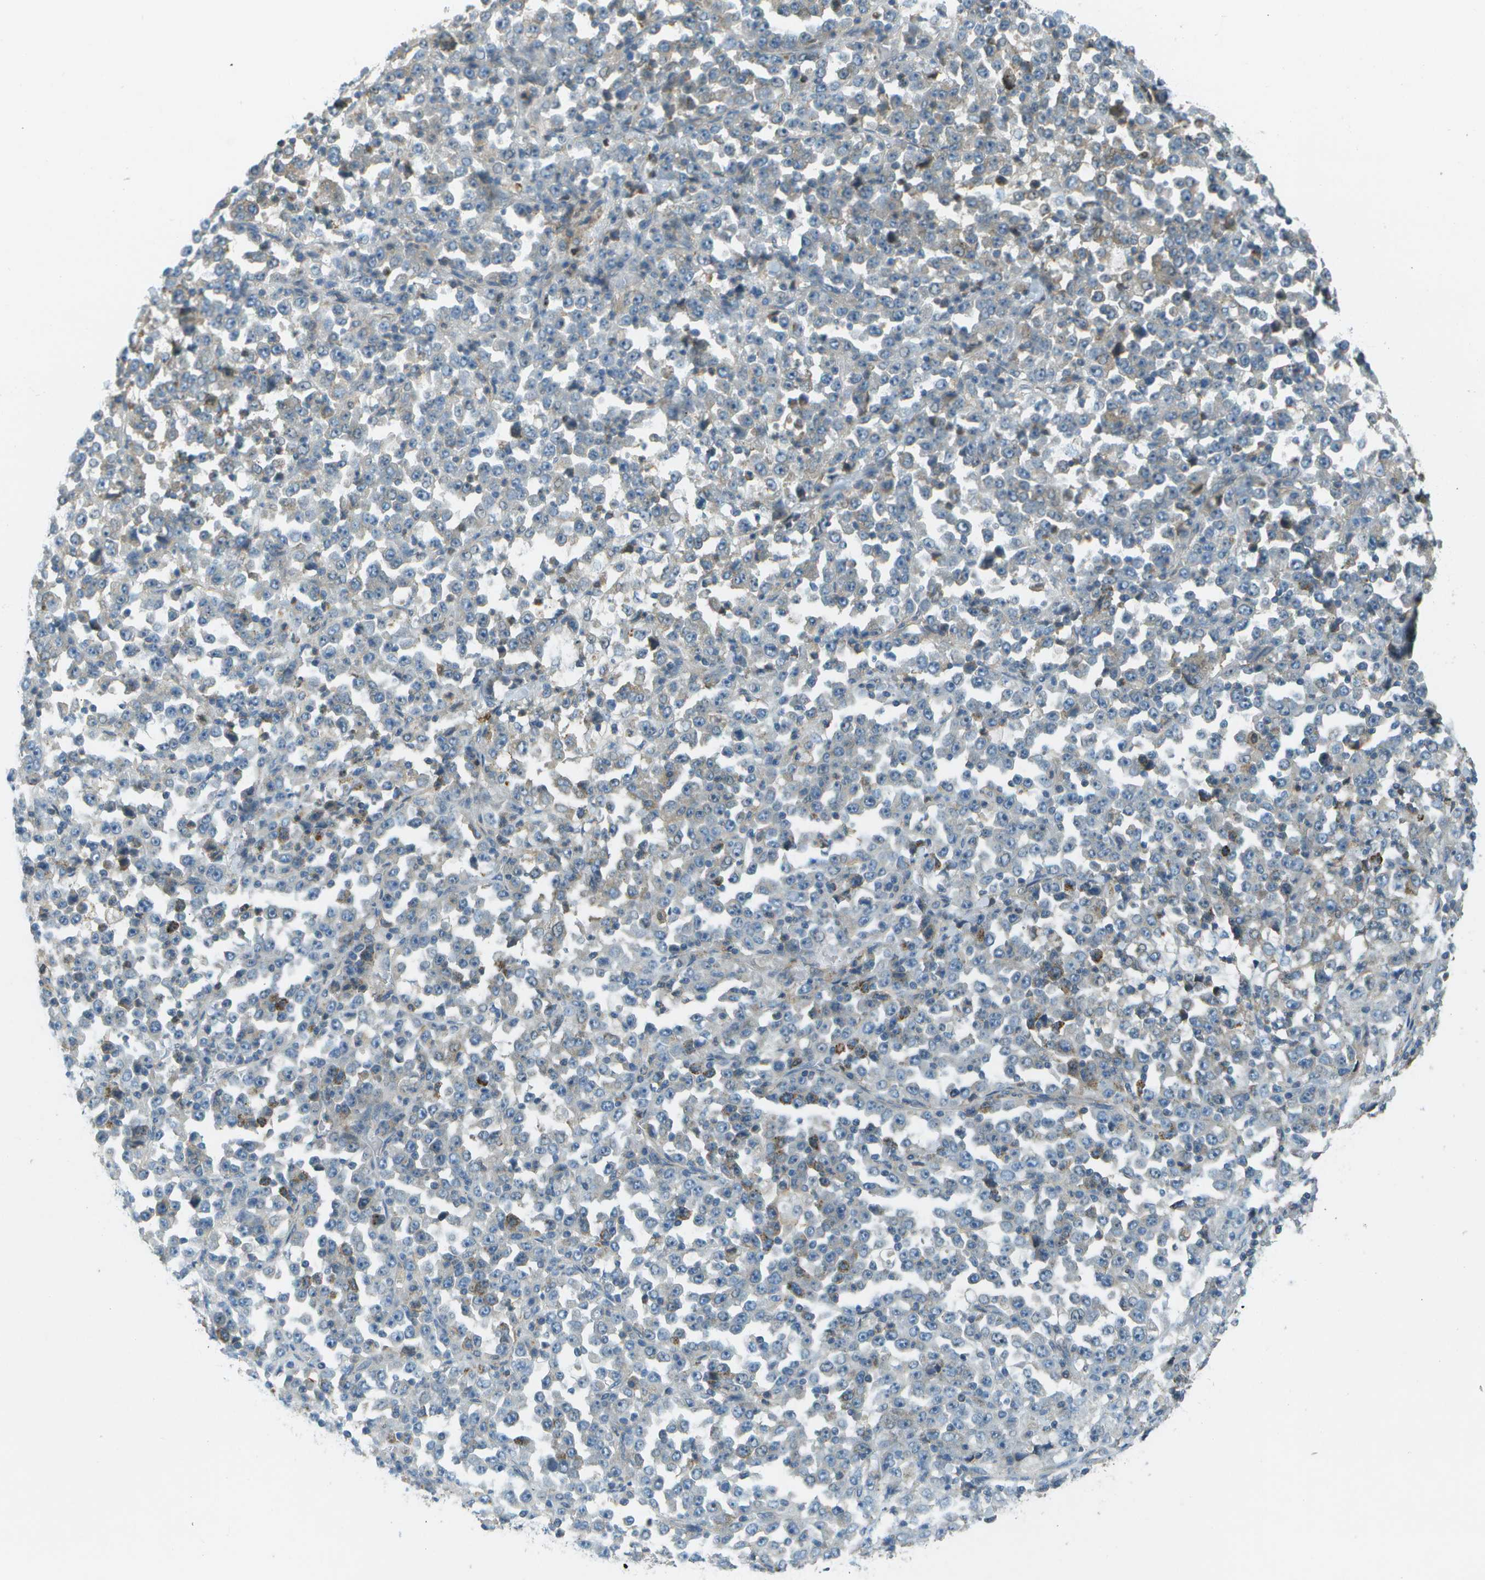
{"staining": {"intensity": "weak", "quantity": "<25%", "location": "cytoplasmic/membranous"}, "tissue": "stomach cancer", "cell_type": "Tumor cells", "image_type": "cancer", "snomed": [{"axis": "morphology", "description": "Normal tissue, NOS"}, {"axis": "morphology", "description": "Adenocarcinoma, NOS"}, {"axis": "topography", "description": "Stomach, upper"}, {"axis": "topography", "description": "Stomach"}], "caption": "High magnification brightfield microscopy of adenocarcinoma (stomach) stained with DAB (3,3'-diaminobenzidine) (brown) and counterstained with hematoxylin (blue): tumor cells show no significant expression.", "gene": "LRRC66", "patient": {"sex": "male", "age": 59}}